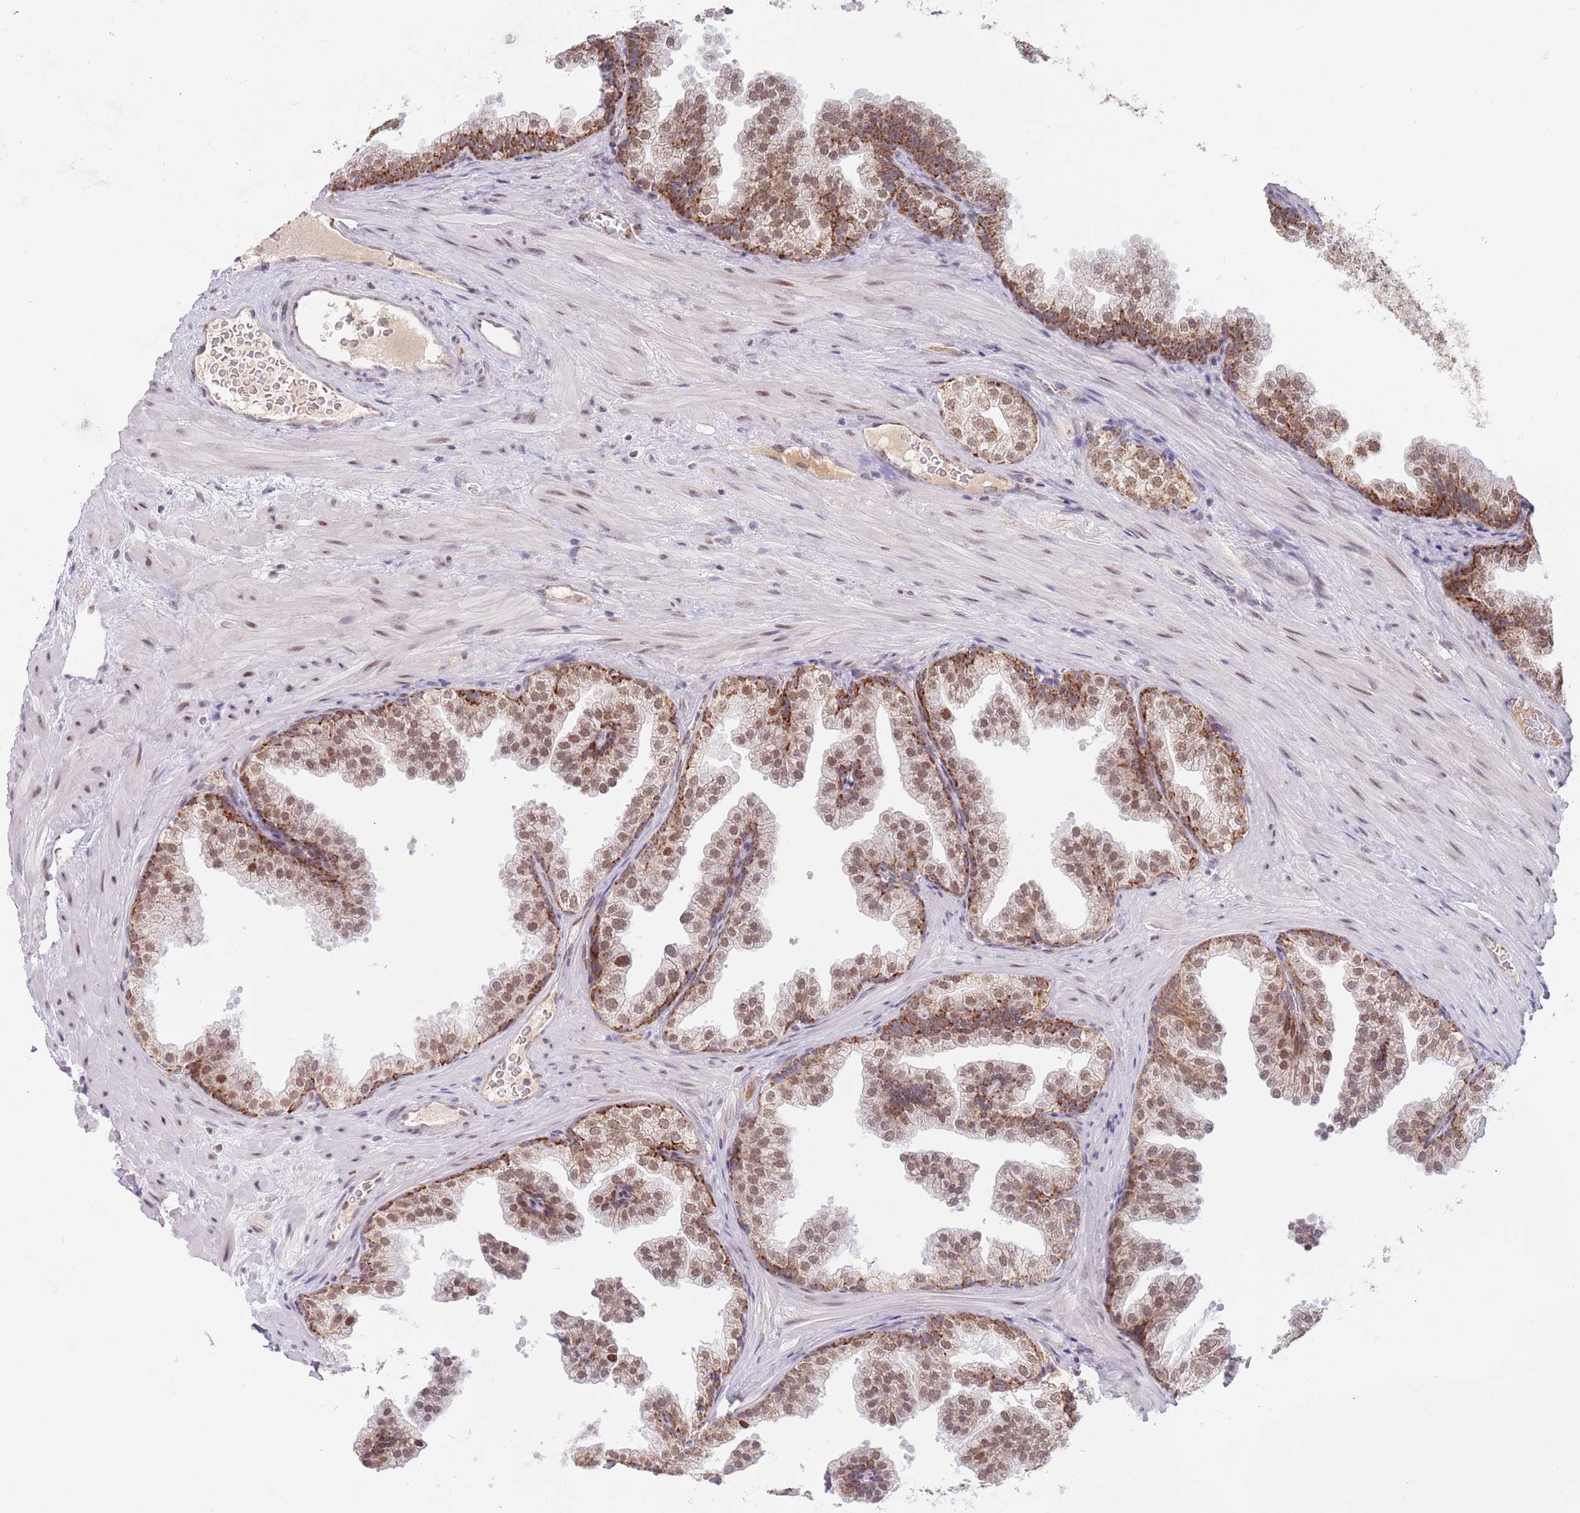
{"staining": {"intensity": "moderate", "quantity": ">75%", "location": "cytoplasmic/membranous,nuclear"}, "tissue": "prostate", "cell_type": "Glandular cells", "image_type": "normal", "snomed": [{"axis": "morphology", "description": "Normal tissue, NOS"}, {"axis": "topography", "description": "Prostate"}], "caption": "Immunohistochemistry image of benign prostate: human prostate stained using immunohistochemistry (IHC) demonstrates medium levels of moderate protein expression localized specifically in the cytoplasmic/membranous,nuclear of glandular cells, appearing as a cytoplasmic/membranous,nuclear brown color.", "gene": "TIMM13", "patient": {"sex": "male", "age": 37}}